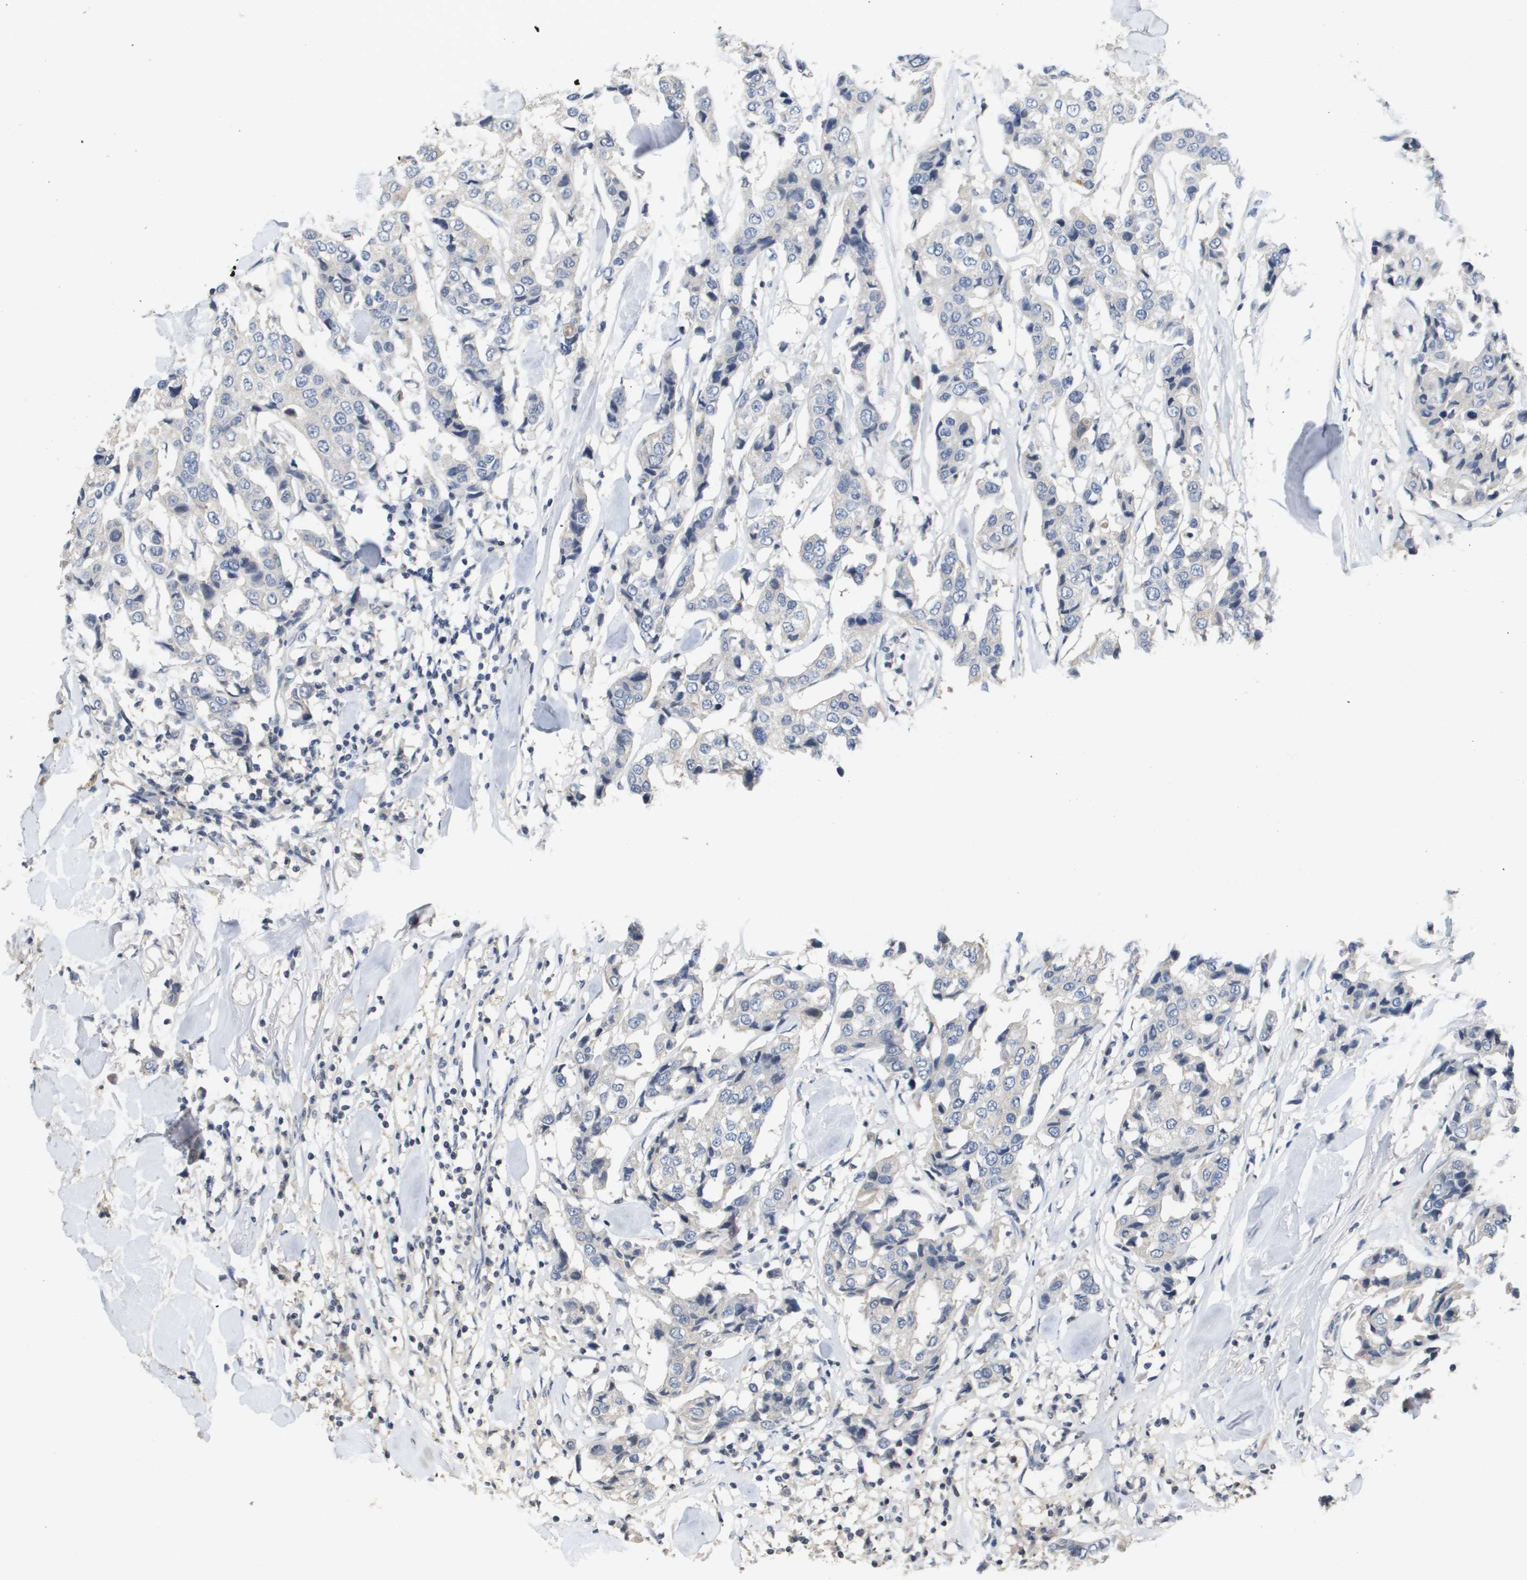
{"staining": {"intensity": "weak", "quantity": "<25%", "location": "cytoplasmic/membranous"}, "tissue": "breast cancer", "cell_type": "Tumor cells", "image_type": "cancer", "snomed": [{"axis": "morphology", "description": "Duct carcinoma"}, {"axis": "topography", "description": "Breast"}], "caption": "A histopathology image of breast cancer stained for a protein exhibits no brown staining in tumor cells.", "gene": "CAPN11", "patient": {"sex": "female", "age": 80}}